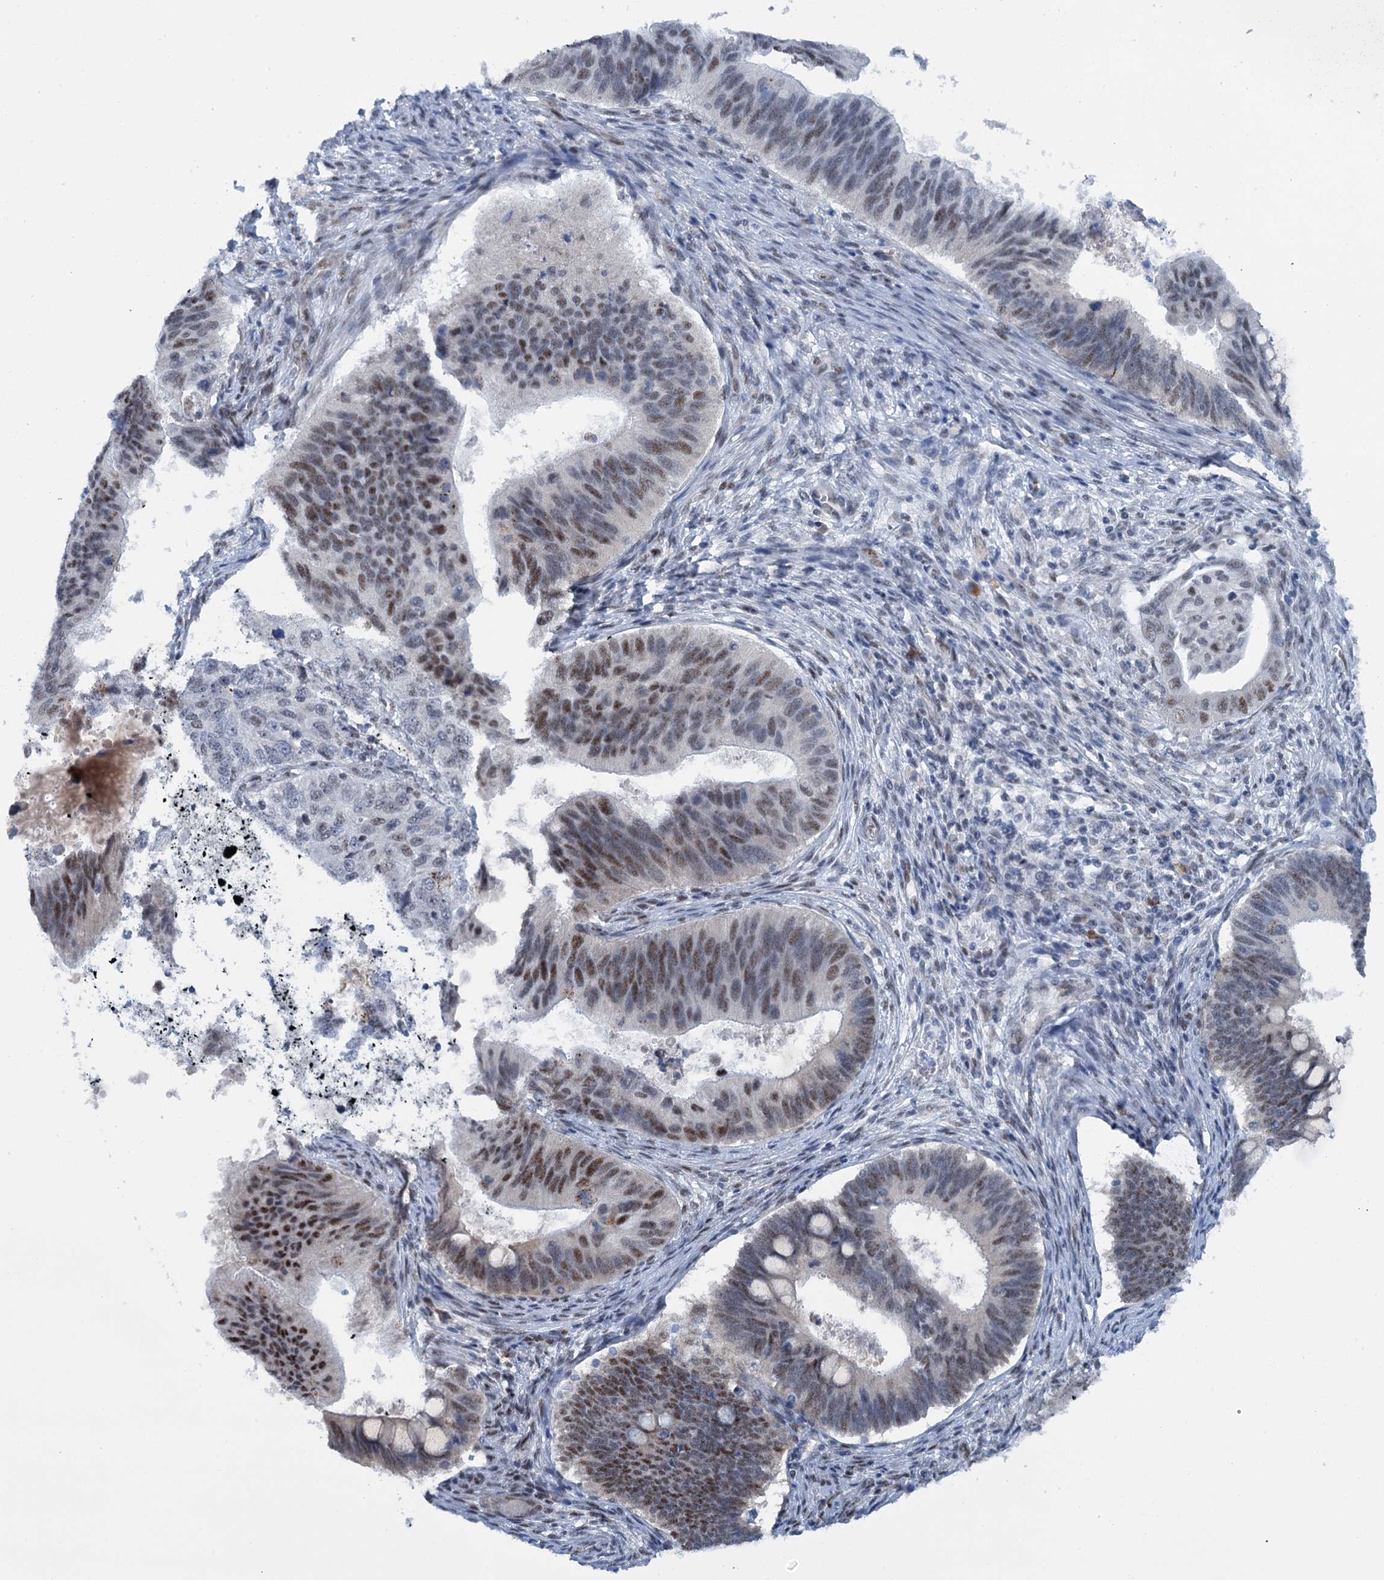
{"staining": {"intensity": "moderate", "quantity": "25%-75%", "location": "nuclear"}, "tissue": "cervical cancer", "cell_type": "Tumor cells", "image_type": "cancer", "snomed": [{"axis": "morphology", "description": "Adenocarcinoma, NOS"}, {"axis": "topography", "description": "Cervix"}], "caption": "Protein expression by IHC reveals moderate nuclear staining in approximately 25%-75% of tumor cells in cervical cancer.", "gene": "SREK1", "patient": {"sex": "female", "age": 42}}